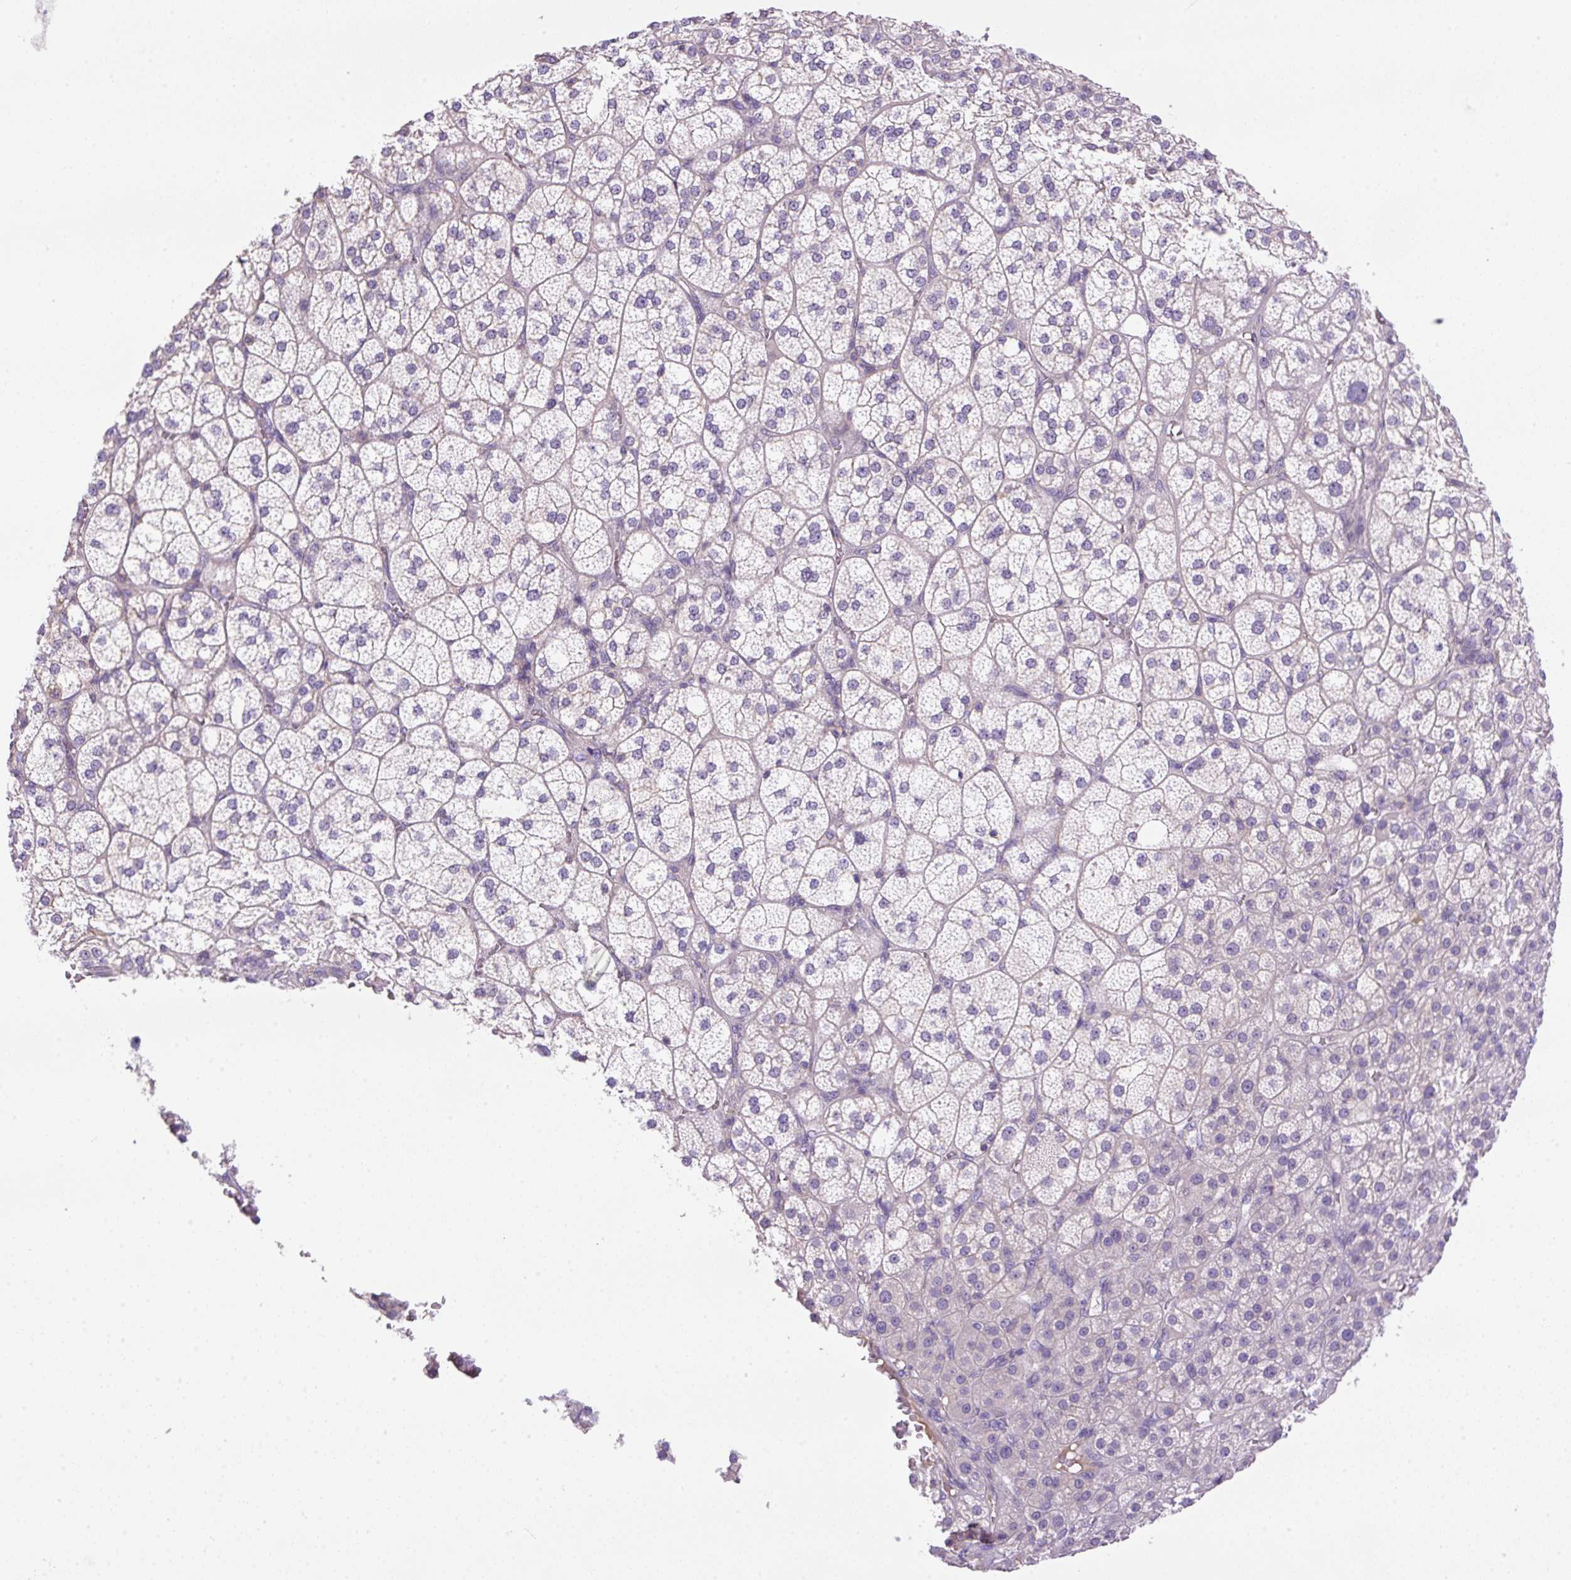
{"staining": {"intensity": "negative", "quantity": "none", "location": "none"}, "tissue": "adrenal gland", "cell_type": "Glandular cells", "image_type": "normal", "snomed": [{"axis": "morphology", "description": "Normal tissue, NOS"}, {"axis": "topography", "description": "Adrenal gland"}], "caption": "IHC of normal adrenal gland shows no positivity in glandular cells.", "gene": "NPTN", "patient": {"sex": "female", "age": 60}}